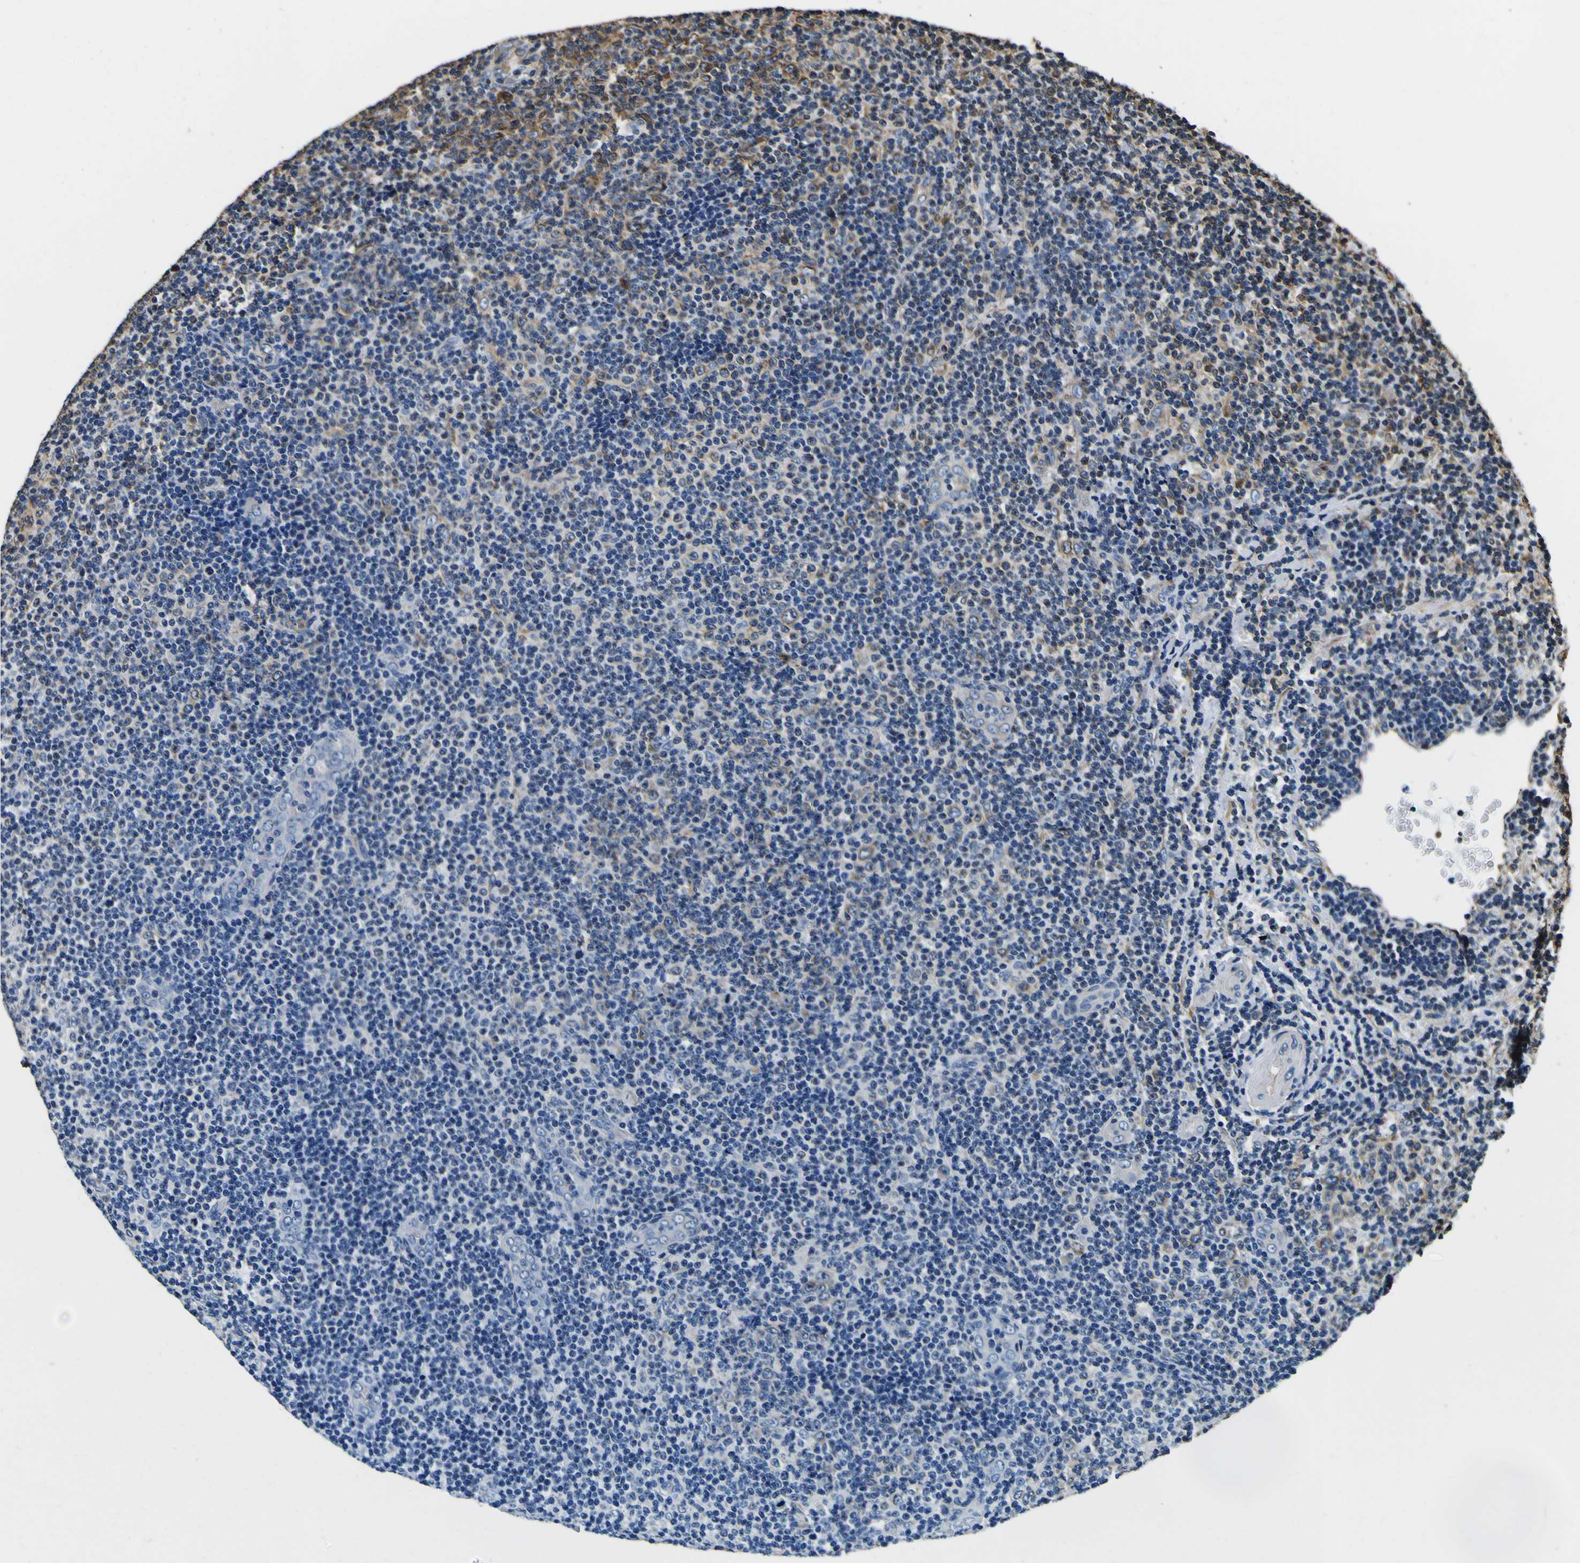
{"staining": {"intensity": "moderate", "quantity": "<25%", "location": "cytoplasmic/membranous"}, "tissue": "lymphoma", "cell_type": "Tumor cells", "image_type": "cancer", "snomed": [{"axis": "morphology", "description": "Malignant lymphoma, non-Hodgkin's type, Low grade"}, {"axis": "topography", "description": "Lymph node"}], "caption": "Lymphoma was stained to show a protein in brown. There is low levels of moderate cytoplasmic/membranous staining in approximately <25% of tumor cells.", "gene": "TUBA1B", "patient": {"sex": "male", "age": 83}}